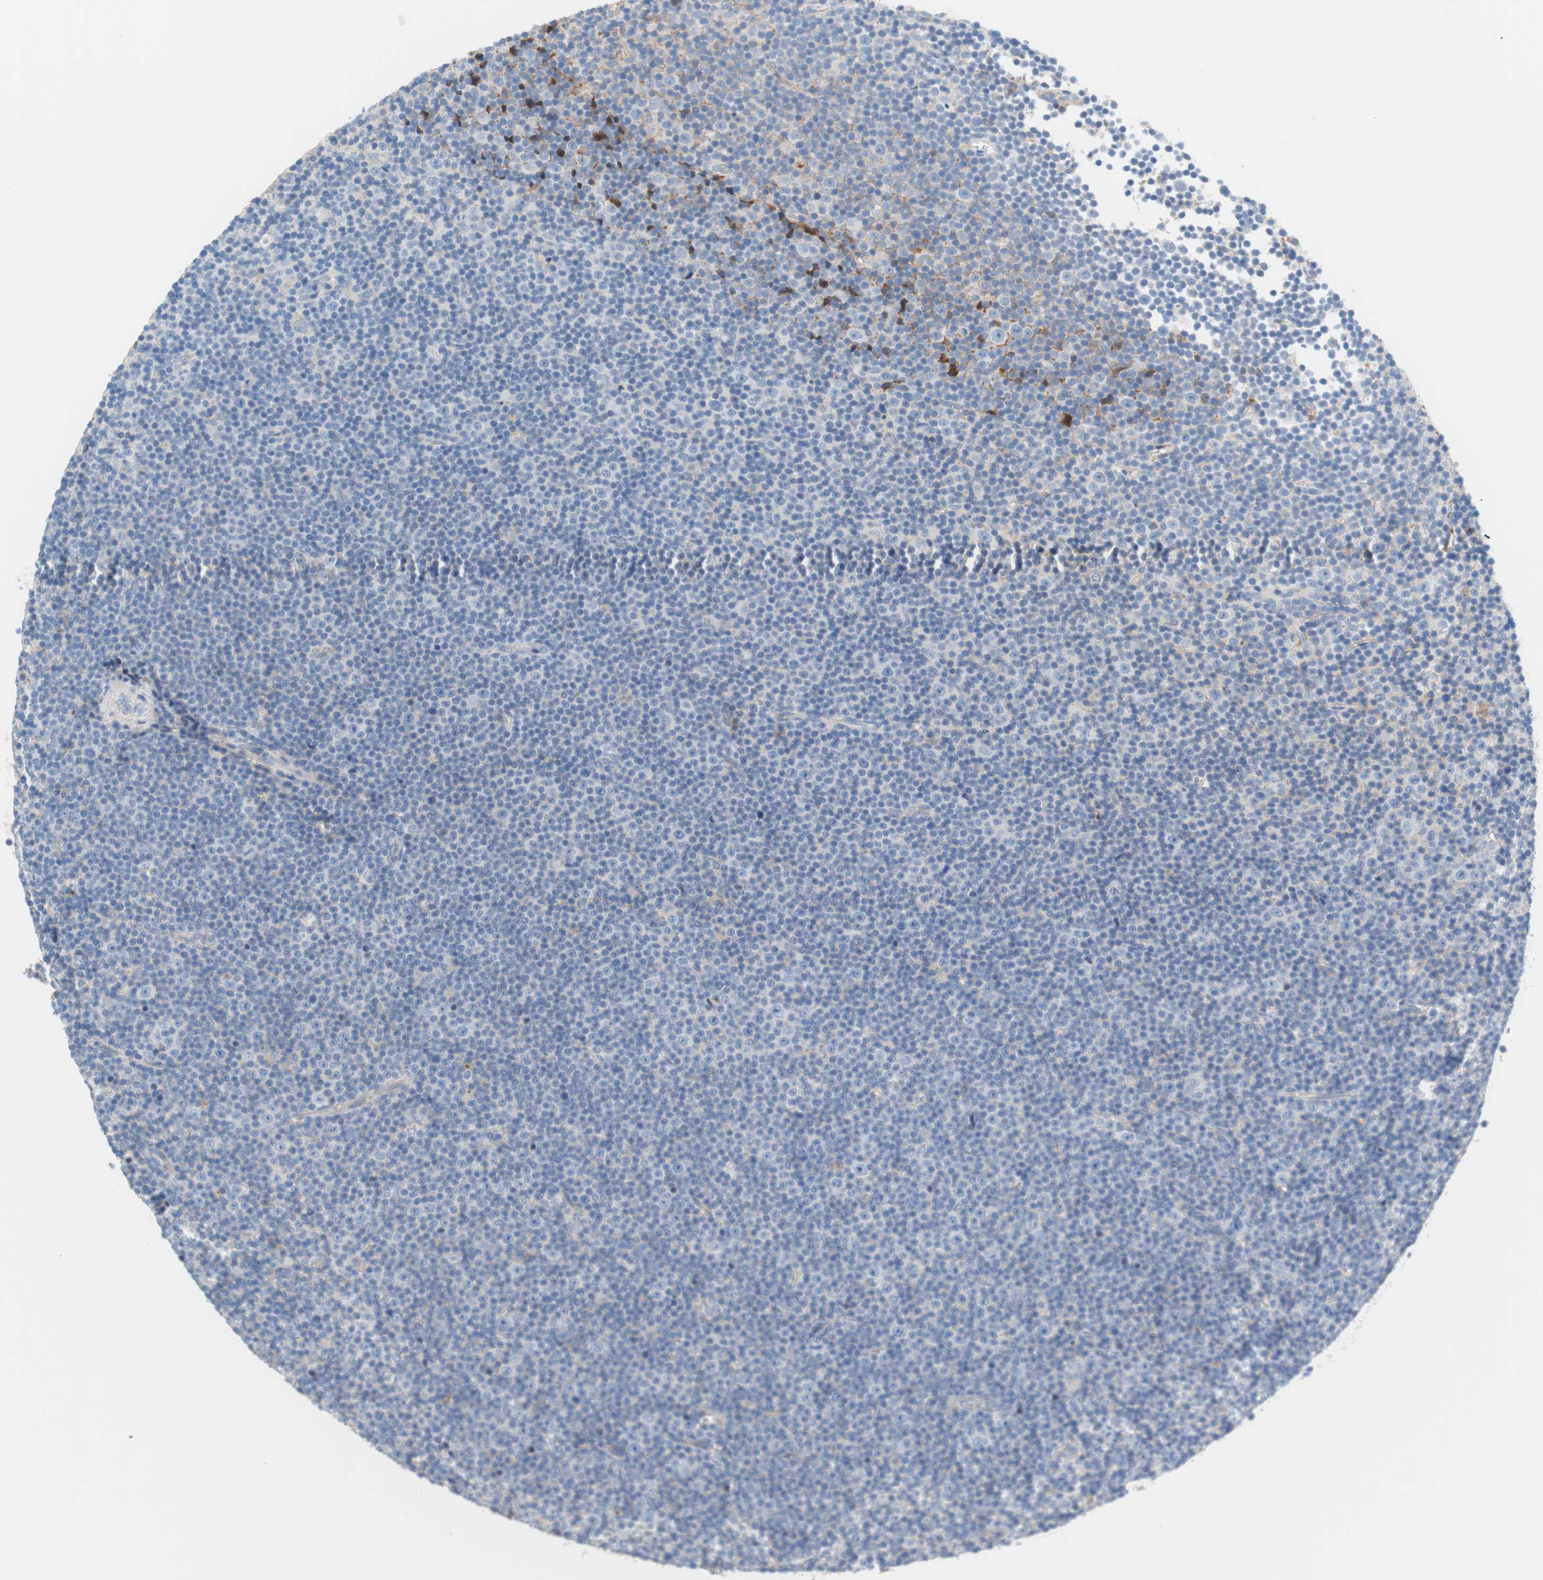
{"staining": {"intensity": "negative", "quantity": "none", "location": "none"}, "tissue": "lymphoma", "cell_type": "Tumor cells", "image_type": "cancer", "snomed": [{"axis": "morphology", "description": "Malignant lymphoma, non-Hodgkin's type, Low grade"}, {"axis": "topography", "description": "Lymph node"}], "caption": "The immunohistochemistry micrograph has no significant expression in tumor cells of malignant lymphoma, non-Hodgkin's type (low-grade) tissue.", "gene": "RBP4", "patient": {"sex": "female", "age": 67}}